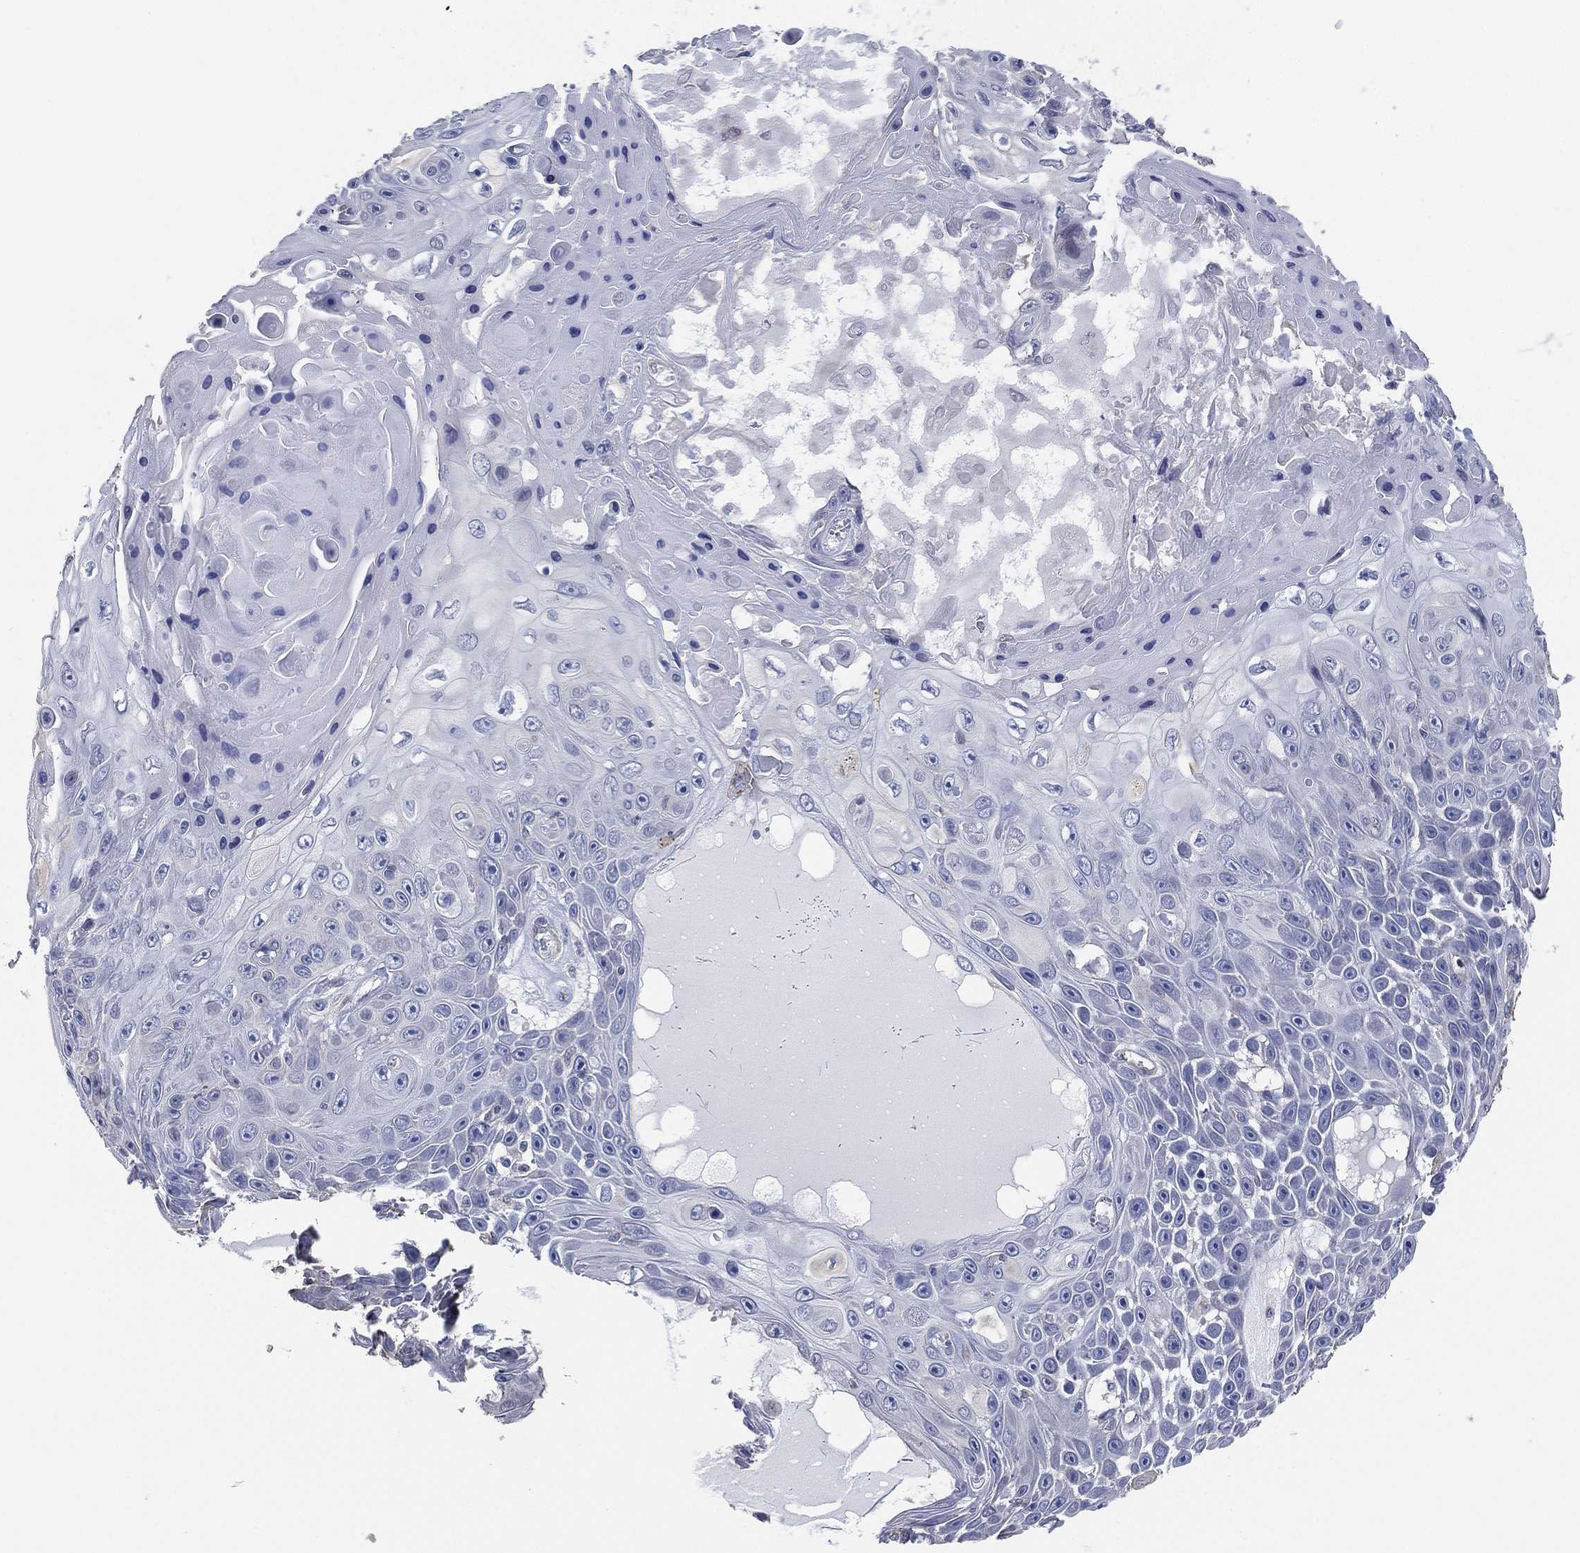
{"staining": {"intensity": "negative", "quantity": "none", "location": "none"}, "tissue": "skin cancer", "cell_type": "Tumor cells", "image_type": "cancer", "snomed": [{"axis": "morphology", "description": "Squamous cell carcinoma, NOS"}, {"axis": "topography", "description": "Skin"}], "caption": "Immunohistochemistry image of neoplastic tissue: human skin cancer (squamous cell carcinoma) stained with DAB (3,3'-diaminobenzidine) demonstrates no significant protein staining in tumor cells.", "gene": "CFTR", "patient": {"sex": "male", "age": 82}}